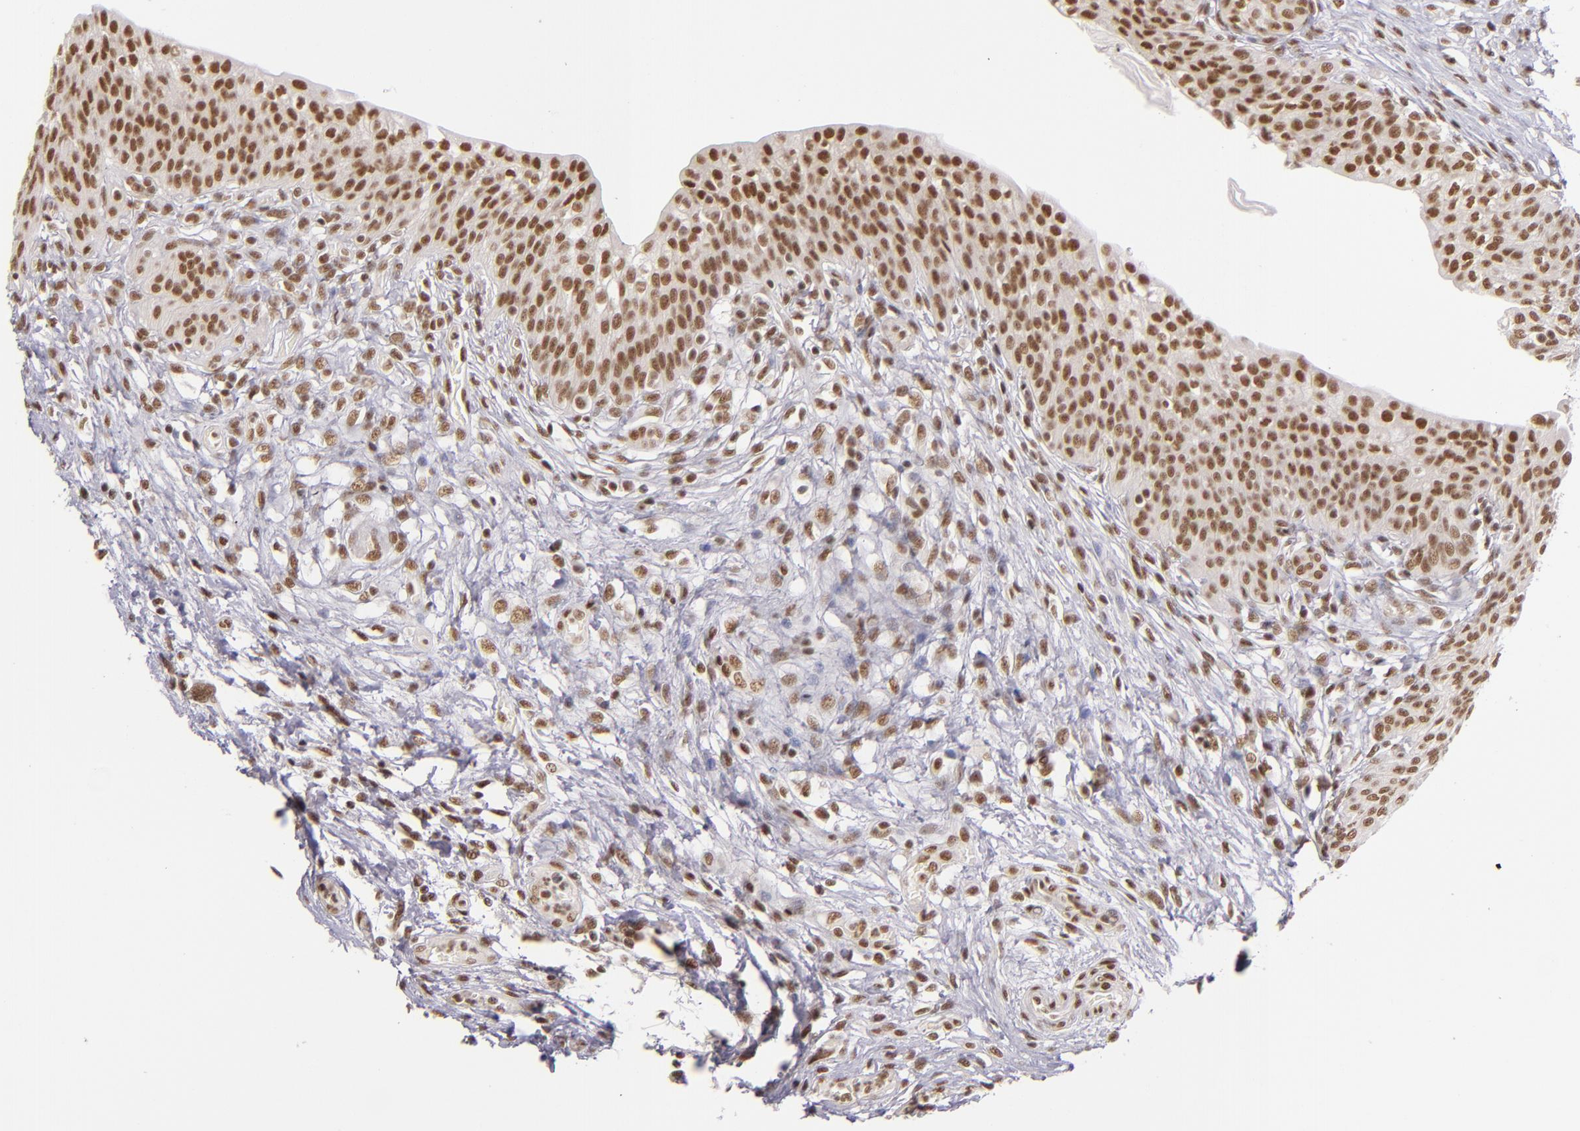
{"staining": {"intensity": "strong", "quantity": ">75%", "location": "nuclear"}, "tissue": "urinary bladder", "cell_type": "Urothelial cells", "image_type": "normal", "snomed": [{"axis": "morphology", "description": "Normal tissue, NOS"}, {"axis": "topography", "description": "Smooth muscle"}, {"axis": "topography", "description": "Urinary bladder"}], "caption": "An image of human urinary bladder stained for a protein demonstrates strong nuclear brown staining in urothelial cells. (DAB IHC with brightfield microscopy, high magnification).", "gene": "ZNF148", "patient": {"sex": "male", "age": 35}}